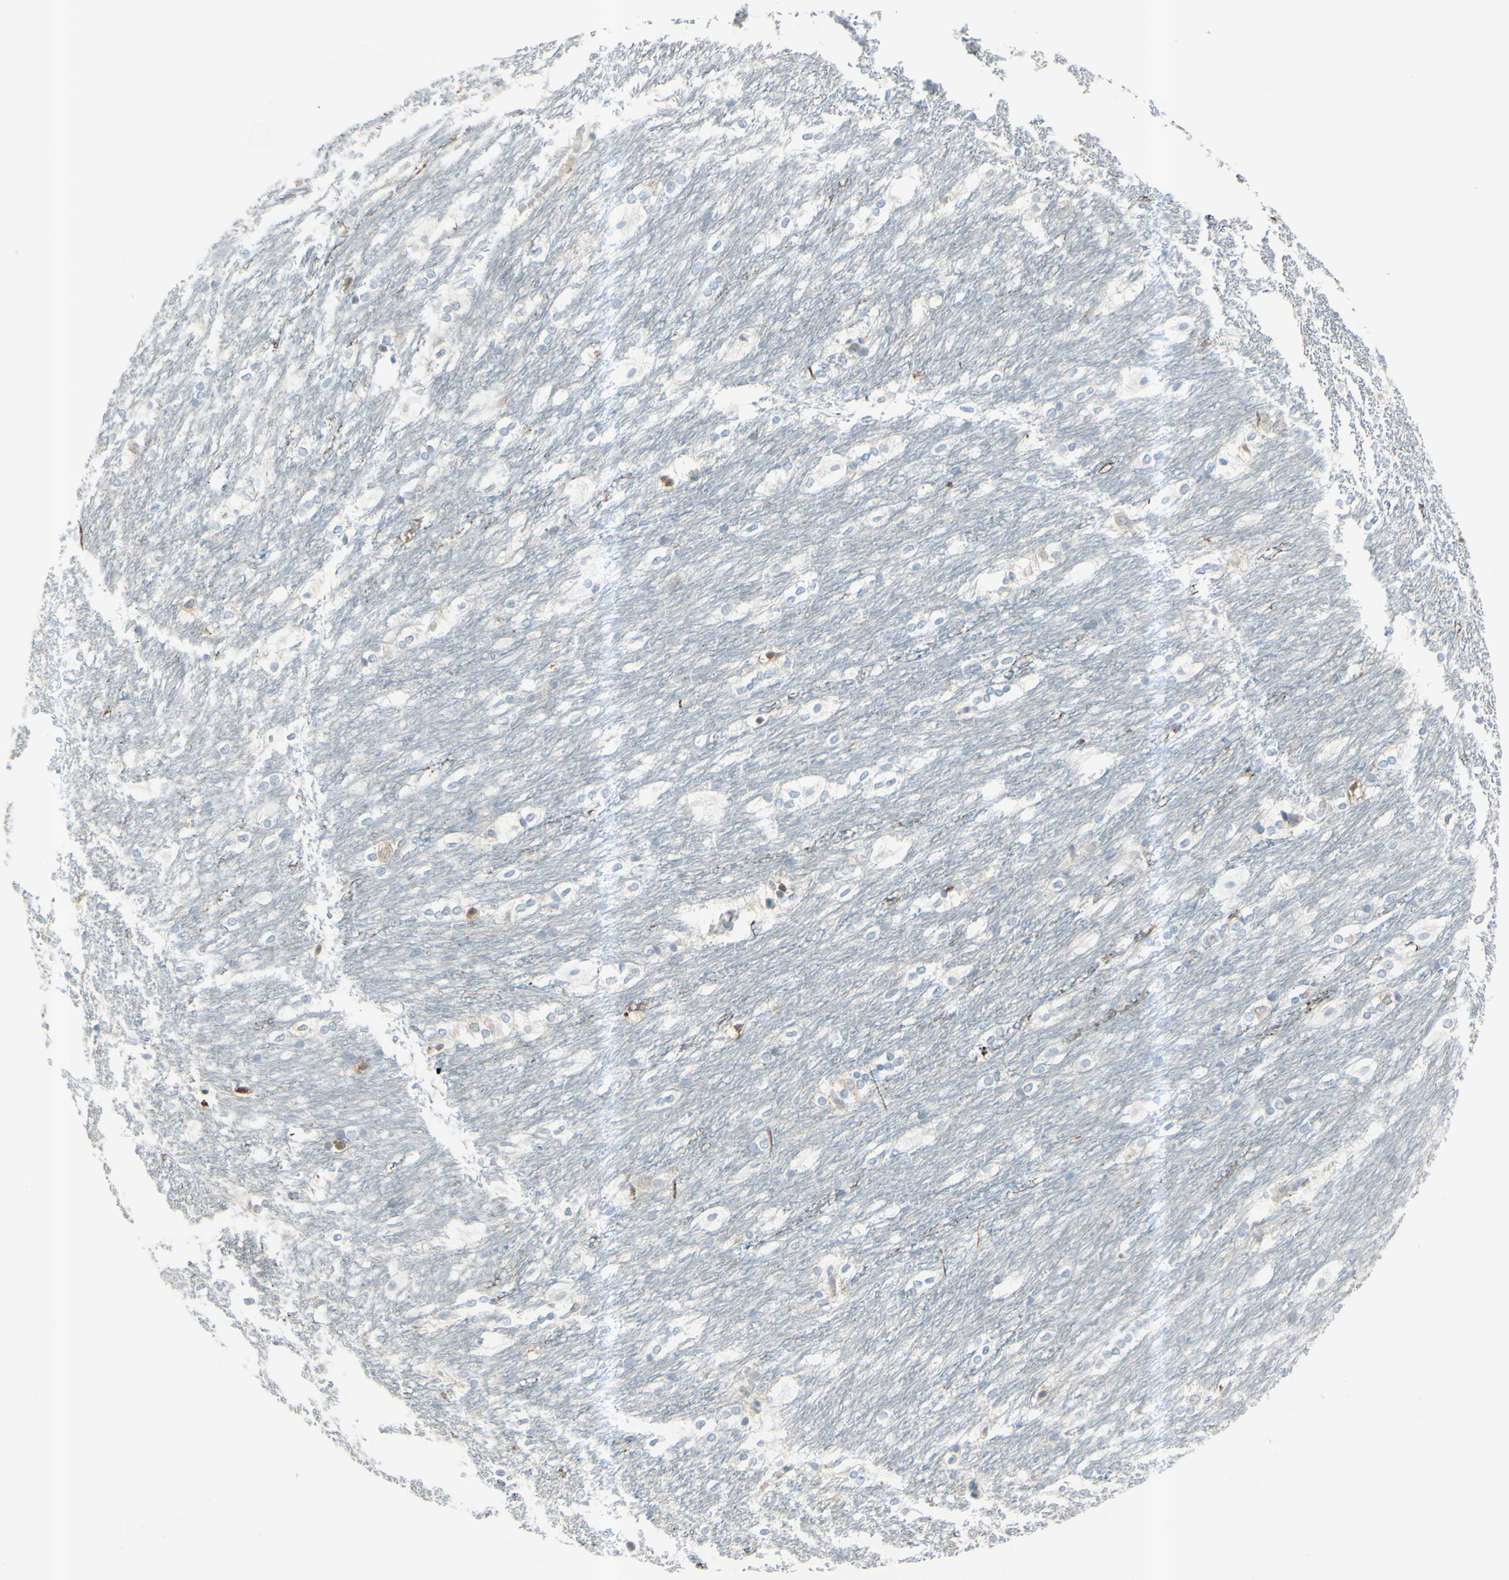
{"staining": {"intensity": "weak", "quantity": "<25%", "location": "cytoplasmic/membranous"}, "tissue": "caudate", "cell_type": "Glial cells", "image_type": "normal", "snomed": [{"axis": "morphology", "description": "Normal tissue, NOS"}, {"axis": "topography", "description": "Lateral ventricle wall"}], "caption": "High magnification brightfield microscopy of normal caudate stained with DAB (3,3'-diaminobenzidine) (brown) and counterstained with hematoxylin (blue): glial cells show no significant staining. (DAB (3,3'-diaminobenzidine) immunohistochemistry (IHC), high magnification).", "gene": "GPR34", "patient": {"sex": "female", "age": 19}}